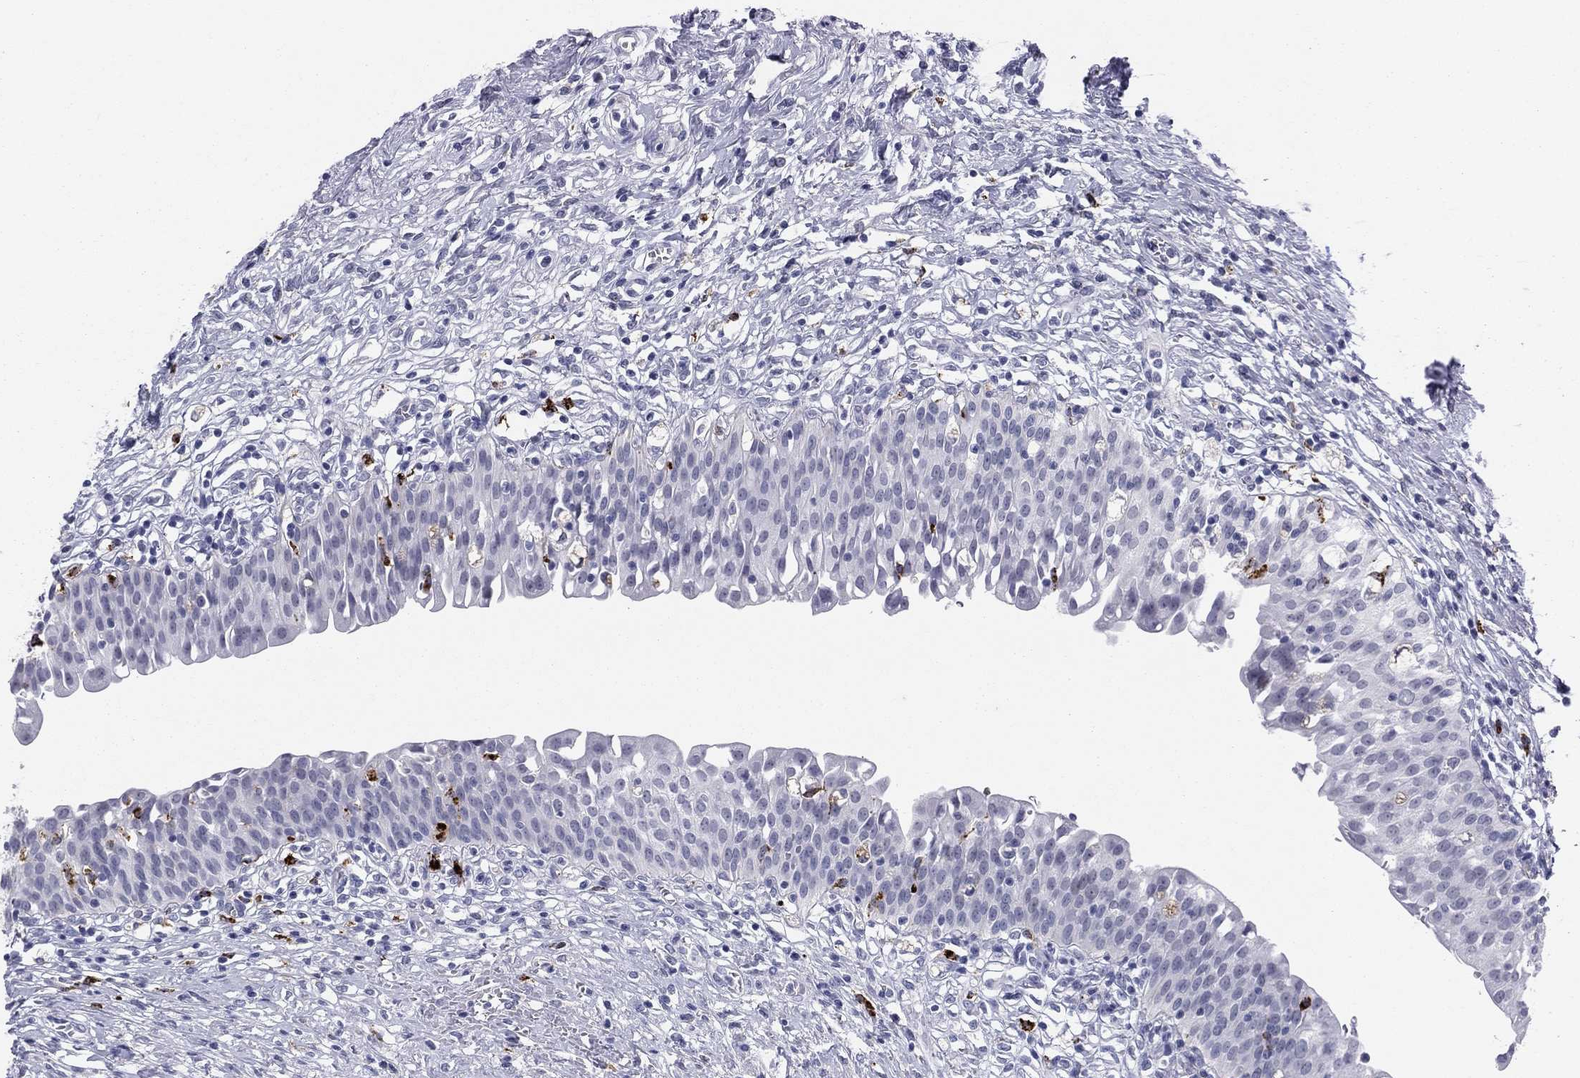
{"staining": {"intensity": "negative", "quantity": "none", "location": "none"}, "tissue": "urinary bladder", "cell_type": "Urothelial cells", "image_type": "normal", "snomed": [{"axis": "morphology", "description": "Normal tissue, NOS"}, {"axis": "topography", "description": "Urinary bladder"}], "caption": "Urothelial cells are negative for protein expression in normal human urinary bladder.", "gene": "HLA", "patient": {"sex": "male", "age": 76}}